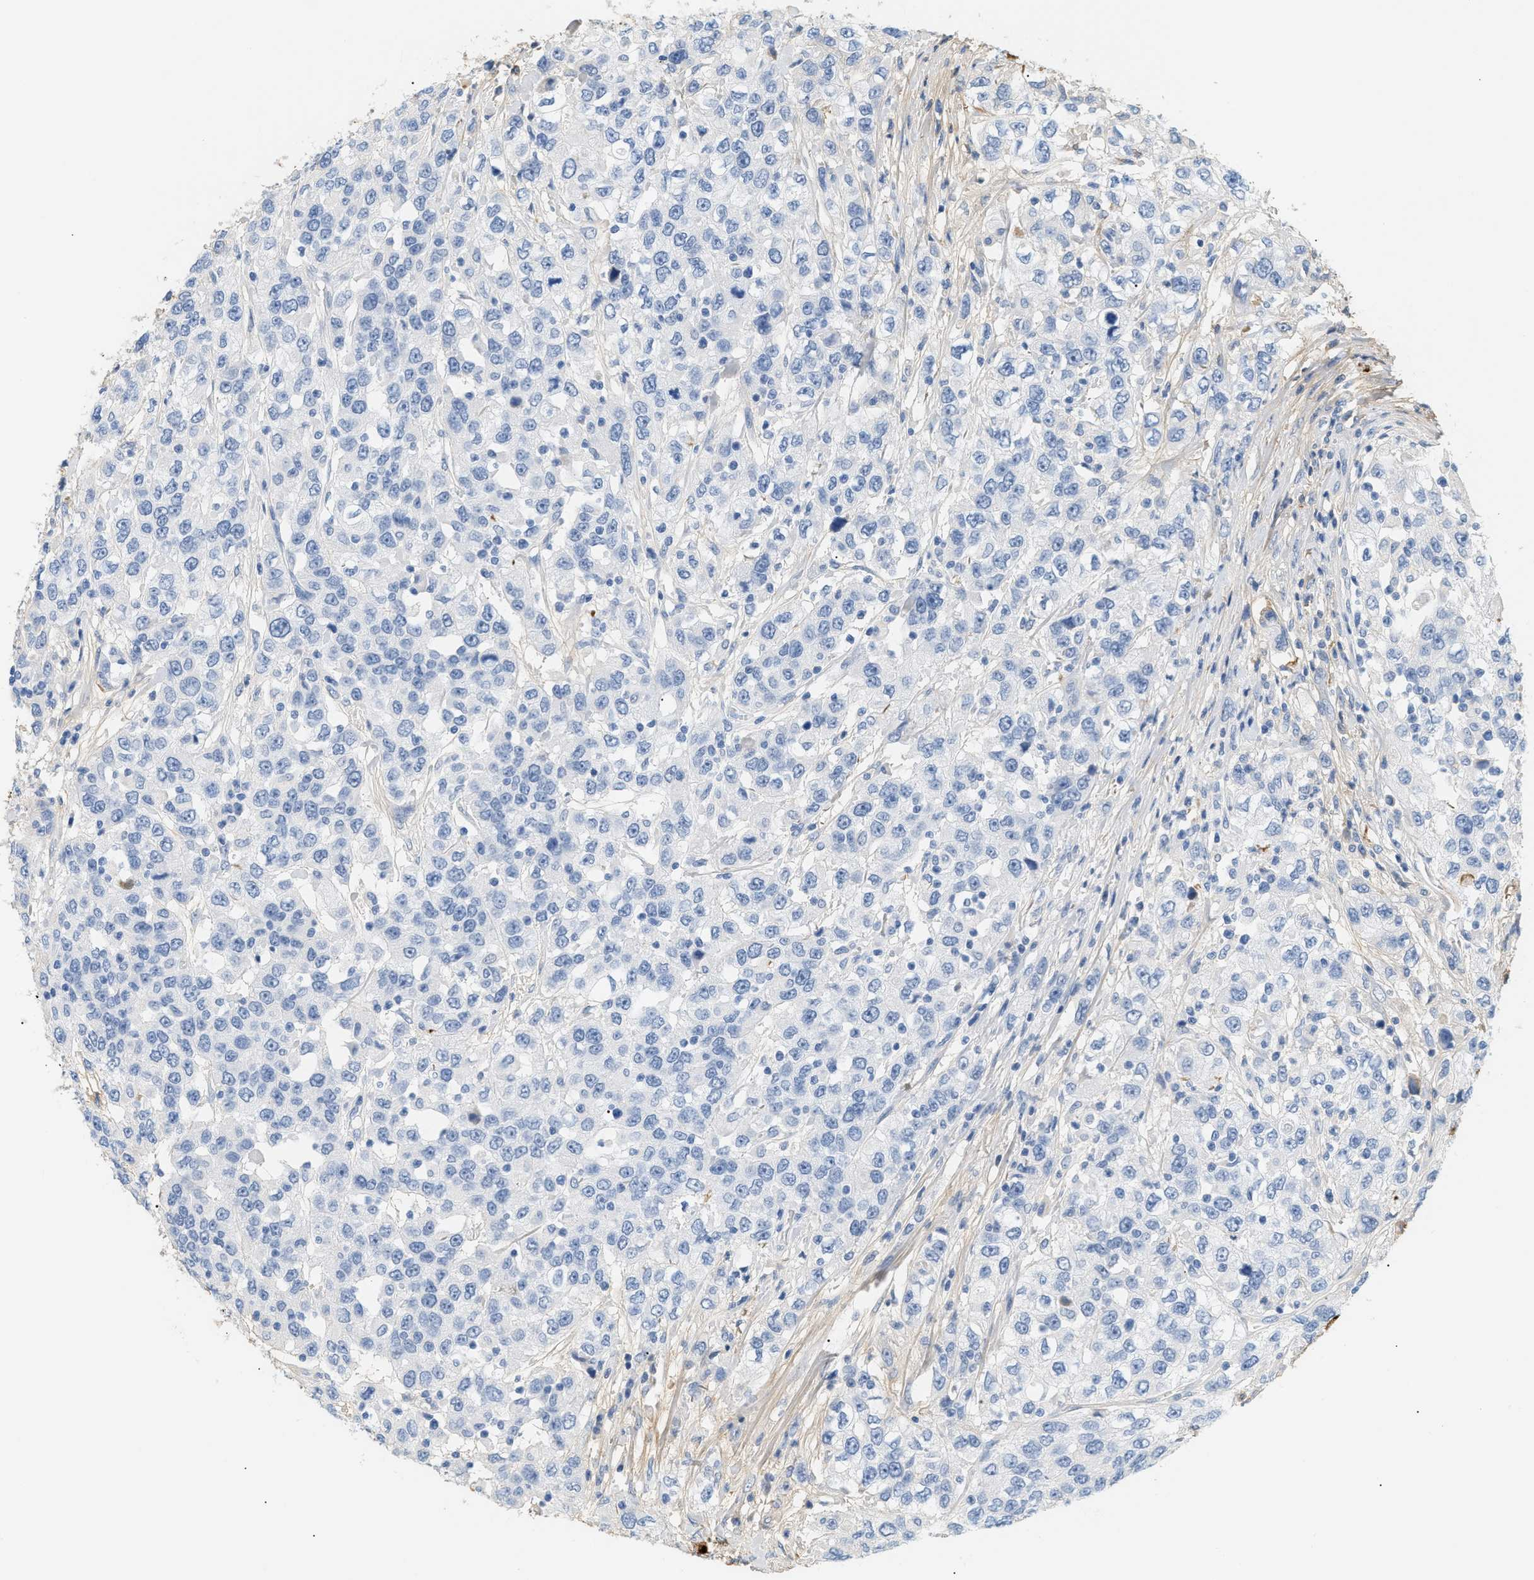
{"staining": {"intensity": "negative", "quantity": "none", "location": "none"}, "tissue": "urothelial cancer", "cell_type": "Tumor cells", "image_type": "cancer", "snomed": [{"axis": "morphology", "description": "Urothelial carcinoma, High grade"}, {"axis": "topography", "description": "Urinary bladder"}], "caption": "This is an immunohistochemistry (IHC) photomicrograph of urothelial cancer. There is no positivity in tumor cells.", "gene": "CFH", "patient": {"sex": "female", "age": 80}}